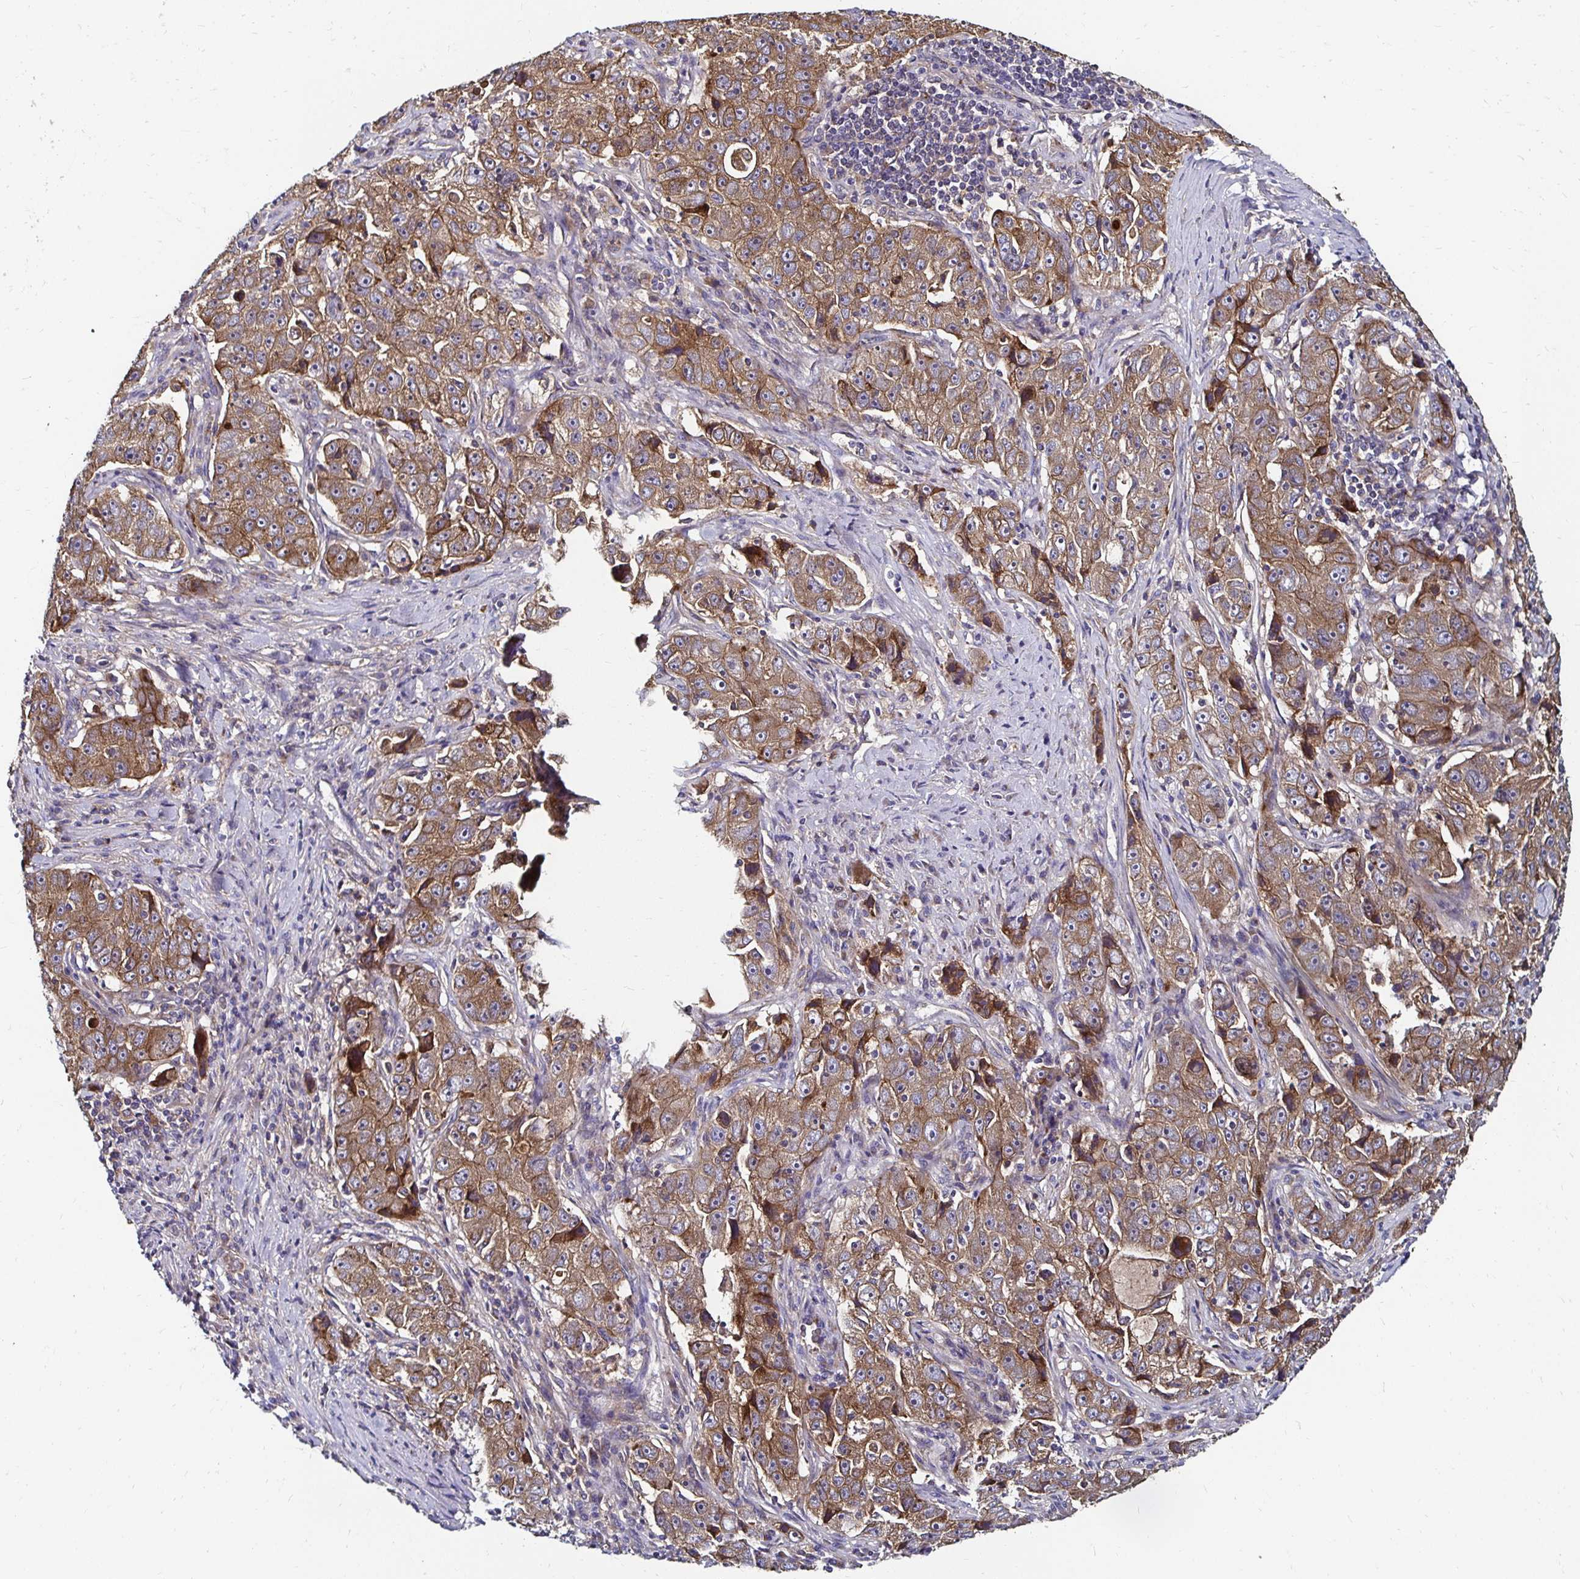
{"staining": {"intensity": "moderate", "quantity": ">75%", "location": "cytoplasmic/membranous"}, "tissue": "lung cancer", "cell_type": "Tumor cells", "image_type": "cancer", "snomed": [{"axis": "morphology", "description": "Normal morphology"}, {"axis": "morphology", "description": "Adenocarcinoma, NOS"}, {"axis": "topography", "description": "Lymph node"}, {"axis": "topography", "description": "Lung"}], "caption": "Protein staining of lung cancer tissue exhibits moderate cytoplasmic/membranous staining in about >75% of tumor cells.", "gene": "NCSTN", "patient": {"sex": "female", "age": 57}}